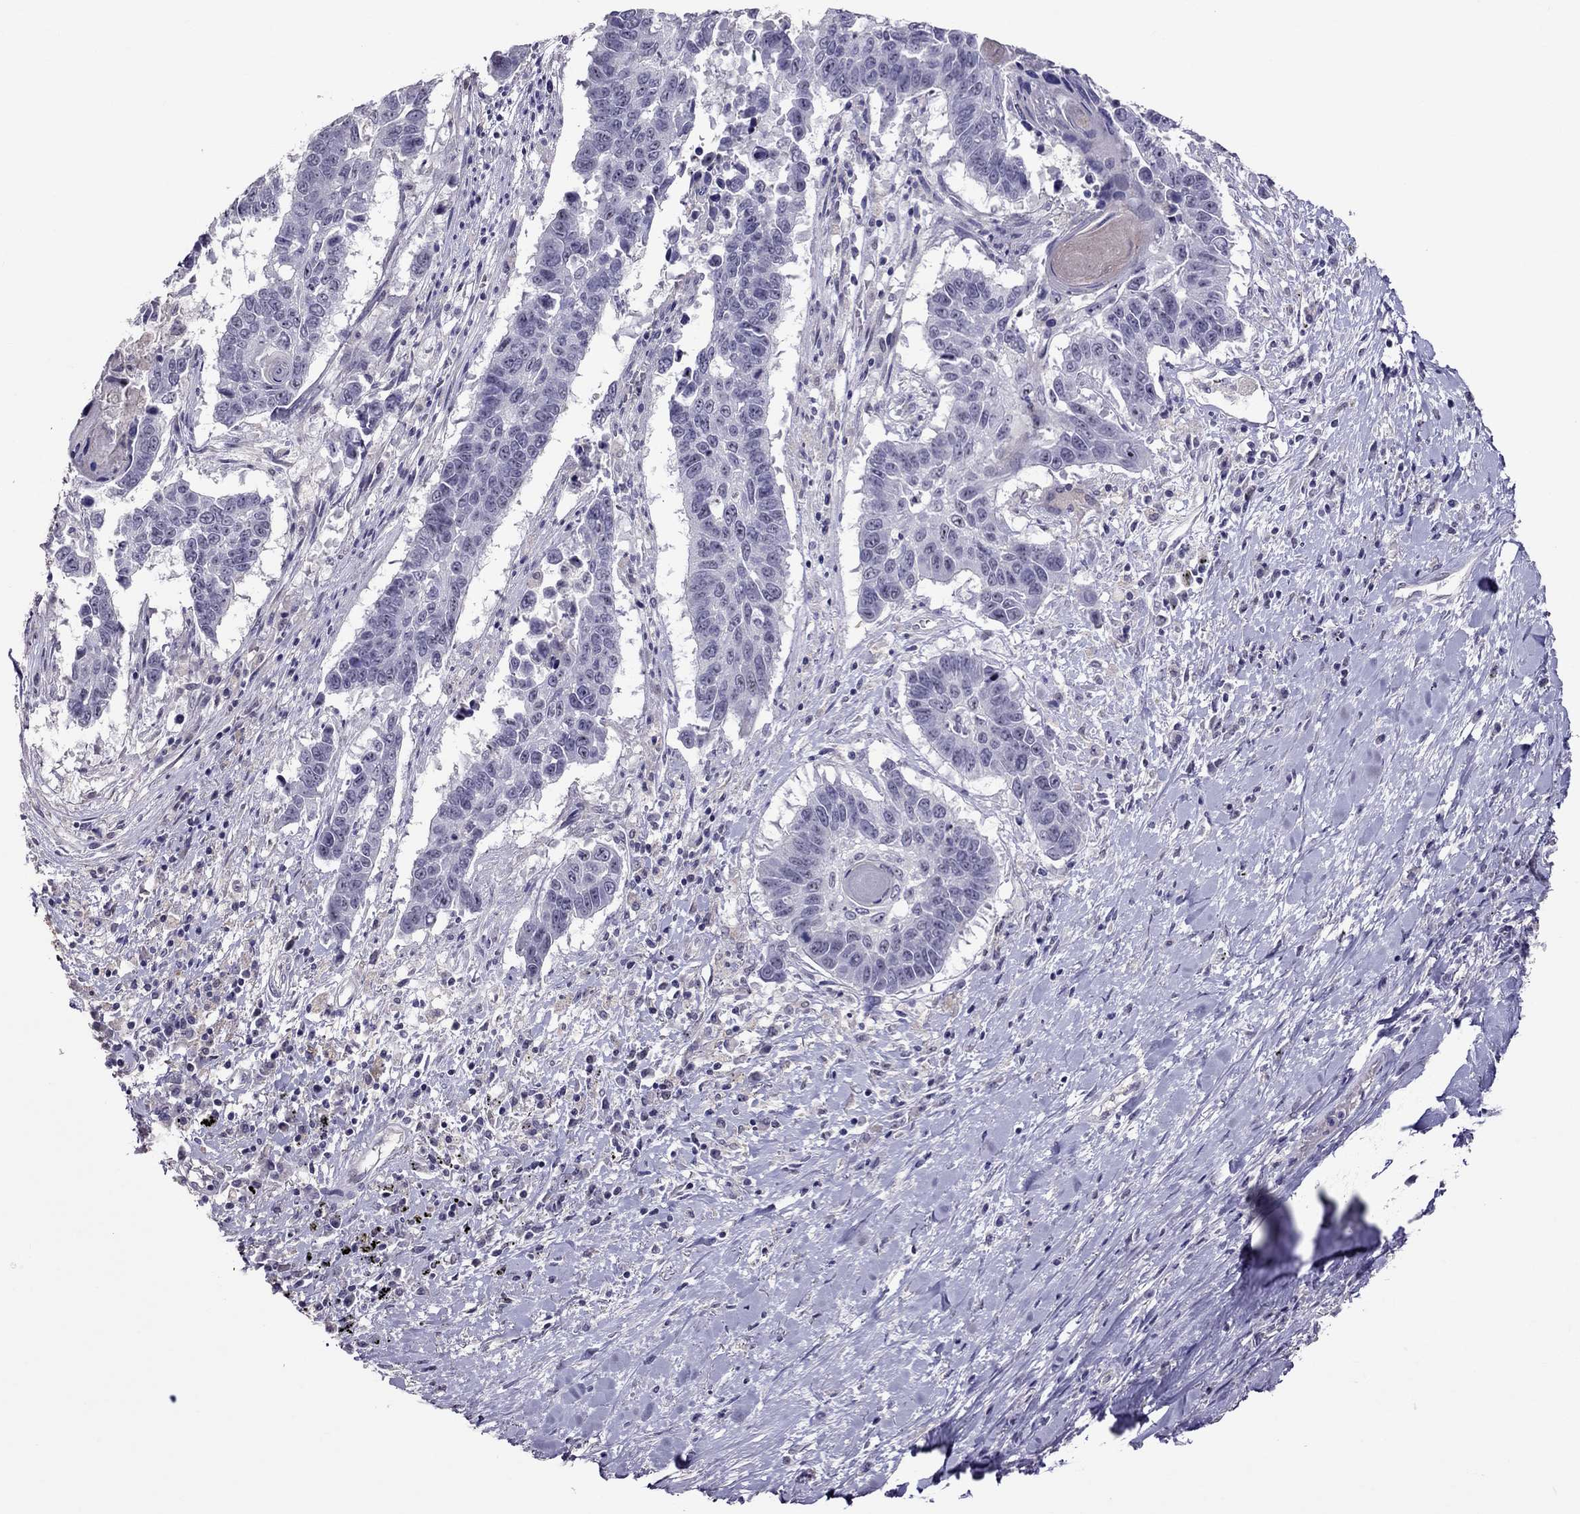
{"staining": {"intensity": "negative", "quantity": "none", "location": "none"}, "tissue": "lung cancer", "cell_type": "Tumor cells", "image_type": "cancer", "snomed": [{"axis": "morphology", "description": "Squamous cell carcinoma, NOS"}, {"axis": "topography", "description": "Lung"}], "caption": "Immunohistochemistry photomicrograph of squamous cell carcinoma (lung) stained for a protein (brown), which shows no staining in tumor cells.", "gene": "LRRC46", "patient": {"sex": "male", "age": 73}}